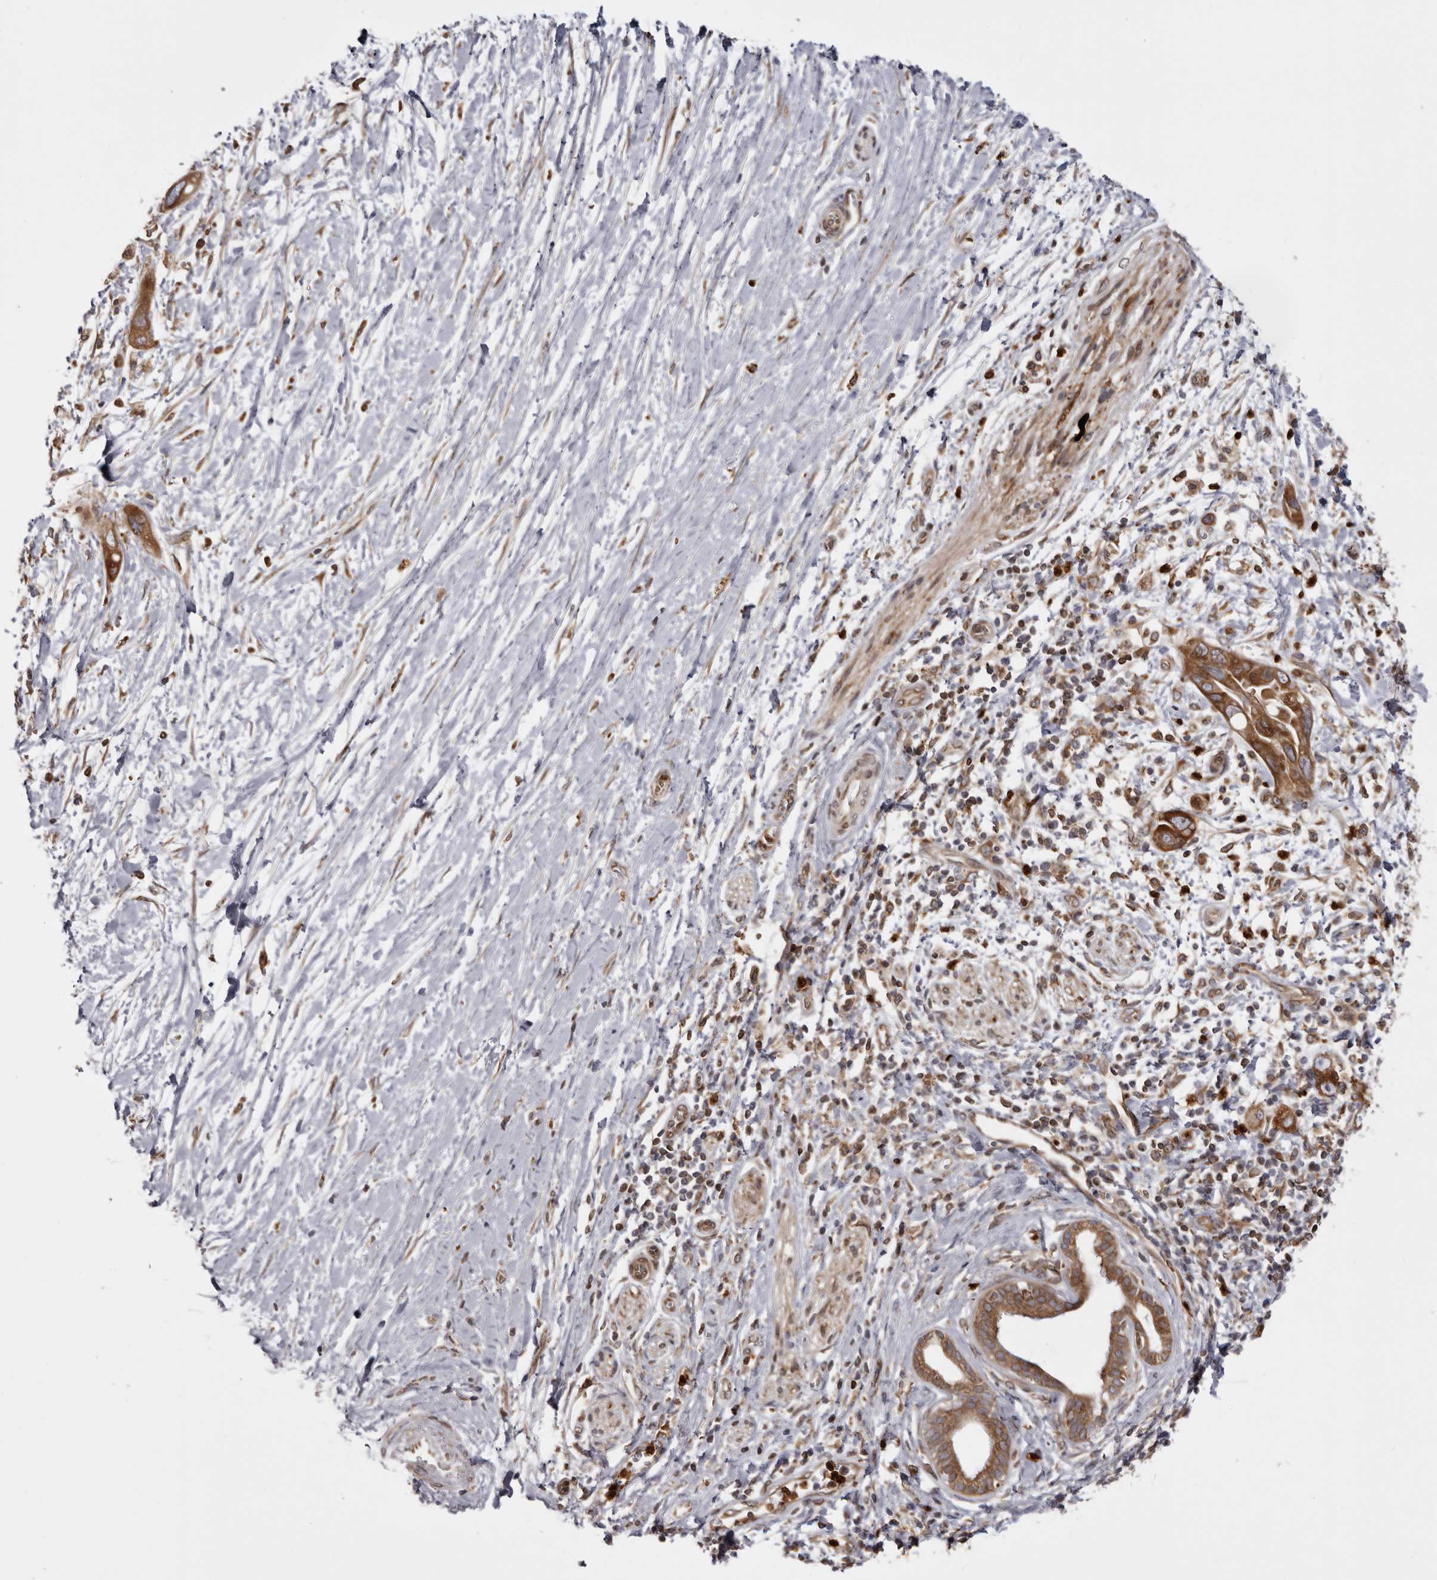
{"staining": {"intensity": "moderate", "quantity": ">75%", "location": "cytoplasmic/membranous"}, "tissue": "pancreatic cancer", "cell_type": "Tumor cells", "image_type": "cancer", "snomed": [{"axis": "morphology", "description": "Adenocarcinoma, NOS"}, {"axis": "topography", "description": "Pancreas"}], "caption": "A high-resolution micrograph shows IHC staining of pancreatic adenocarcinoma, which reveals moderate cytoplasmic/membranous expression in approximately >75% of tumor cells.", "gene": "C4orf3", "patient": {"sex": "female", "age": 72}}